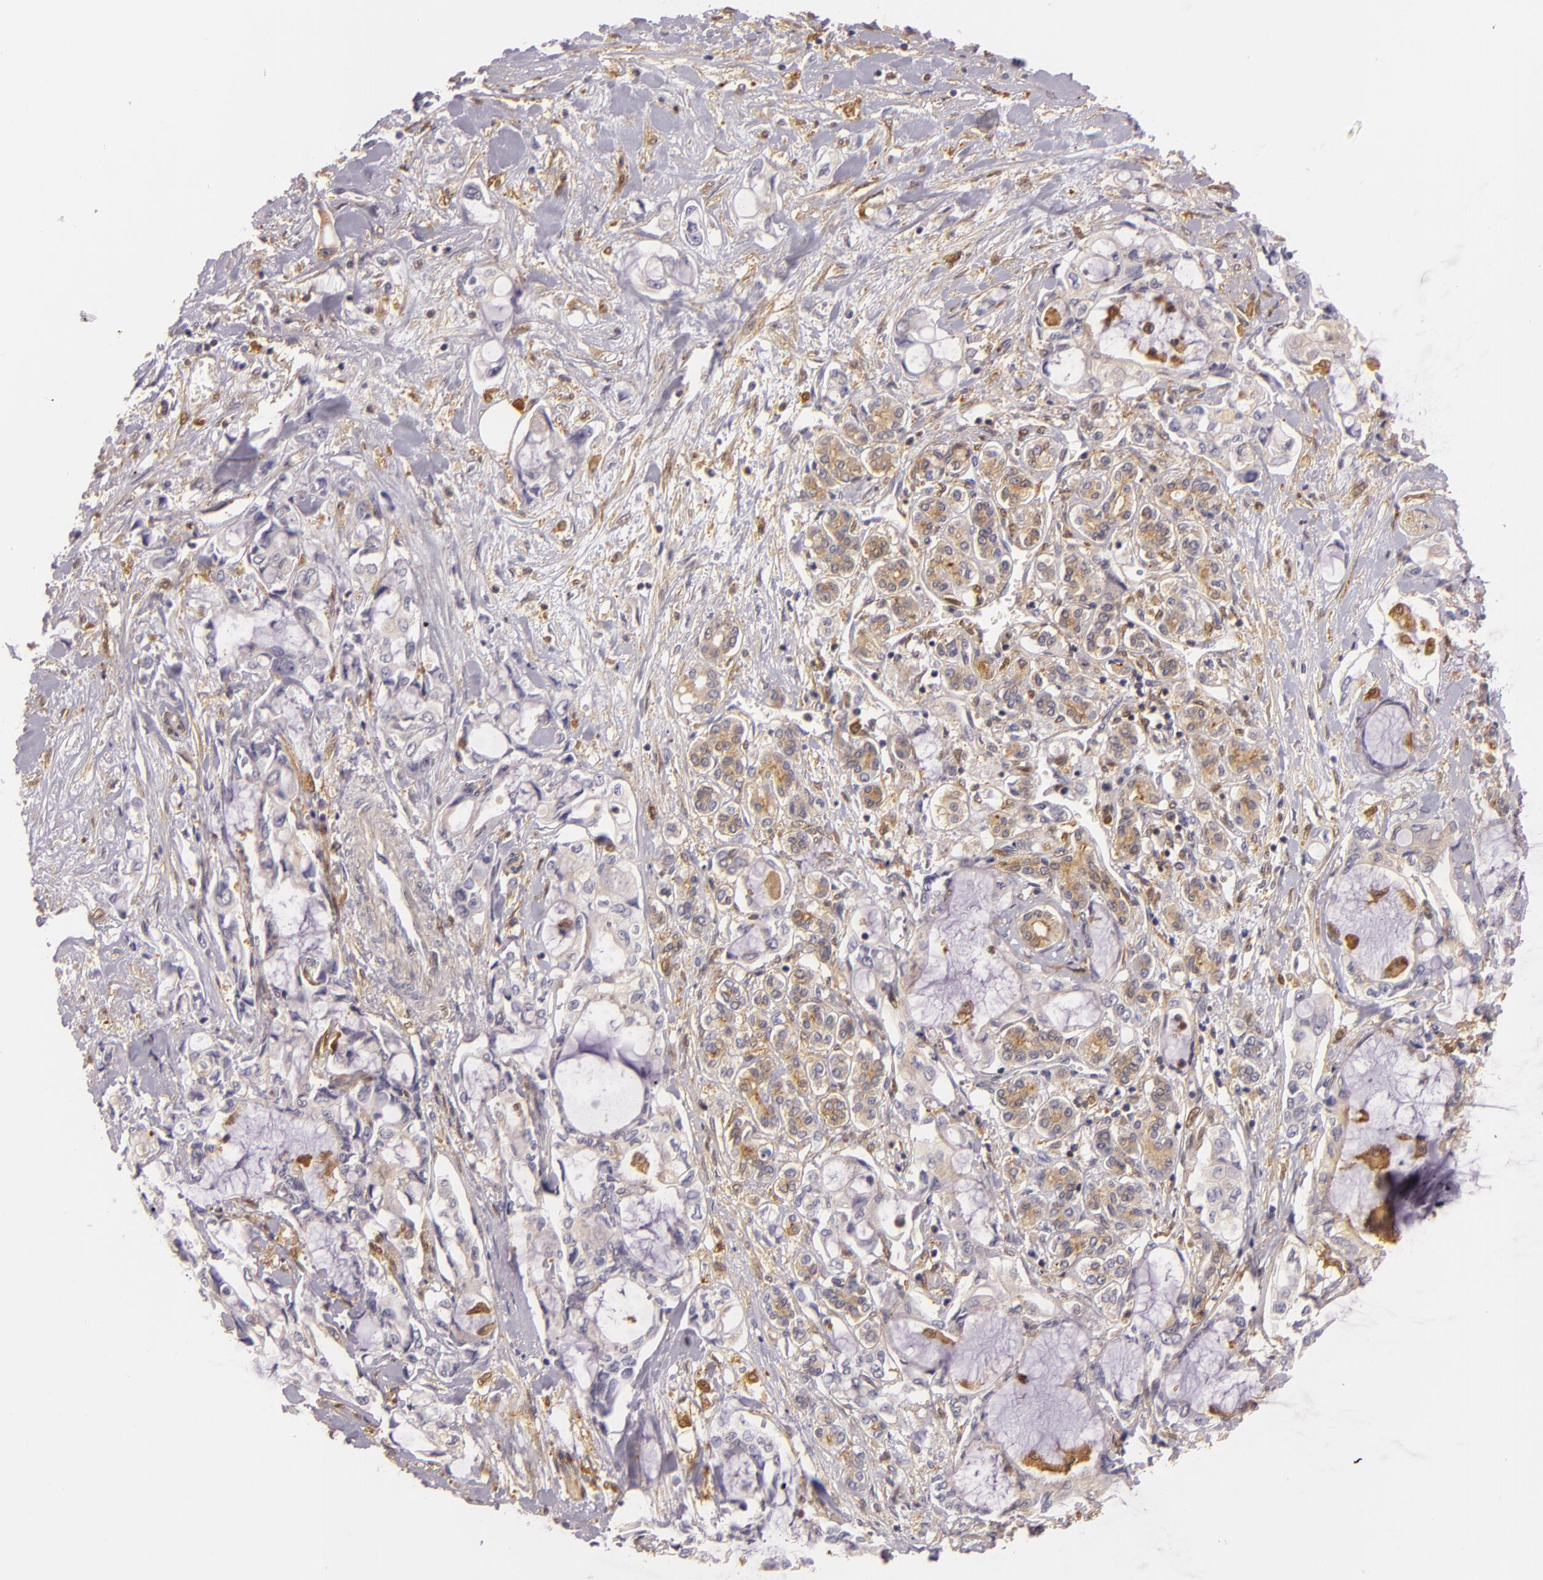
{"staining": {"intensity": "weak", "quantity": "25%-75%", "location": "cytoplasmic/membranous"}, "tissue": "pancreatic cancer", "cell_type": "Tumor cells", "image_type": "cancer", "snomed": [{"axis": "morphology", "description": "Adenocarcinoma, NOS"}, {"axis": "topography", "description": "Pancreas"}], "caption": "Immunohistochemistry (IHC) of pancreatic cancer (adenocarcinoma) exhibits low levels of weak cytoplasmic/membranous staining in about 25%-75% of tumor cells. Using DAB (3,3'-diaminobenzidine) (brown) and hematoxylin (blue) stains, captured at high magnification using brightfield microscopy.", "gene": "TOM1", "patient": {"sex": "female", "age": 70}}